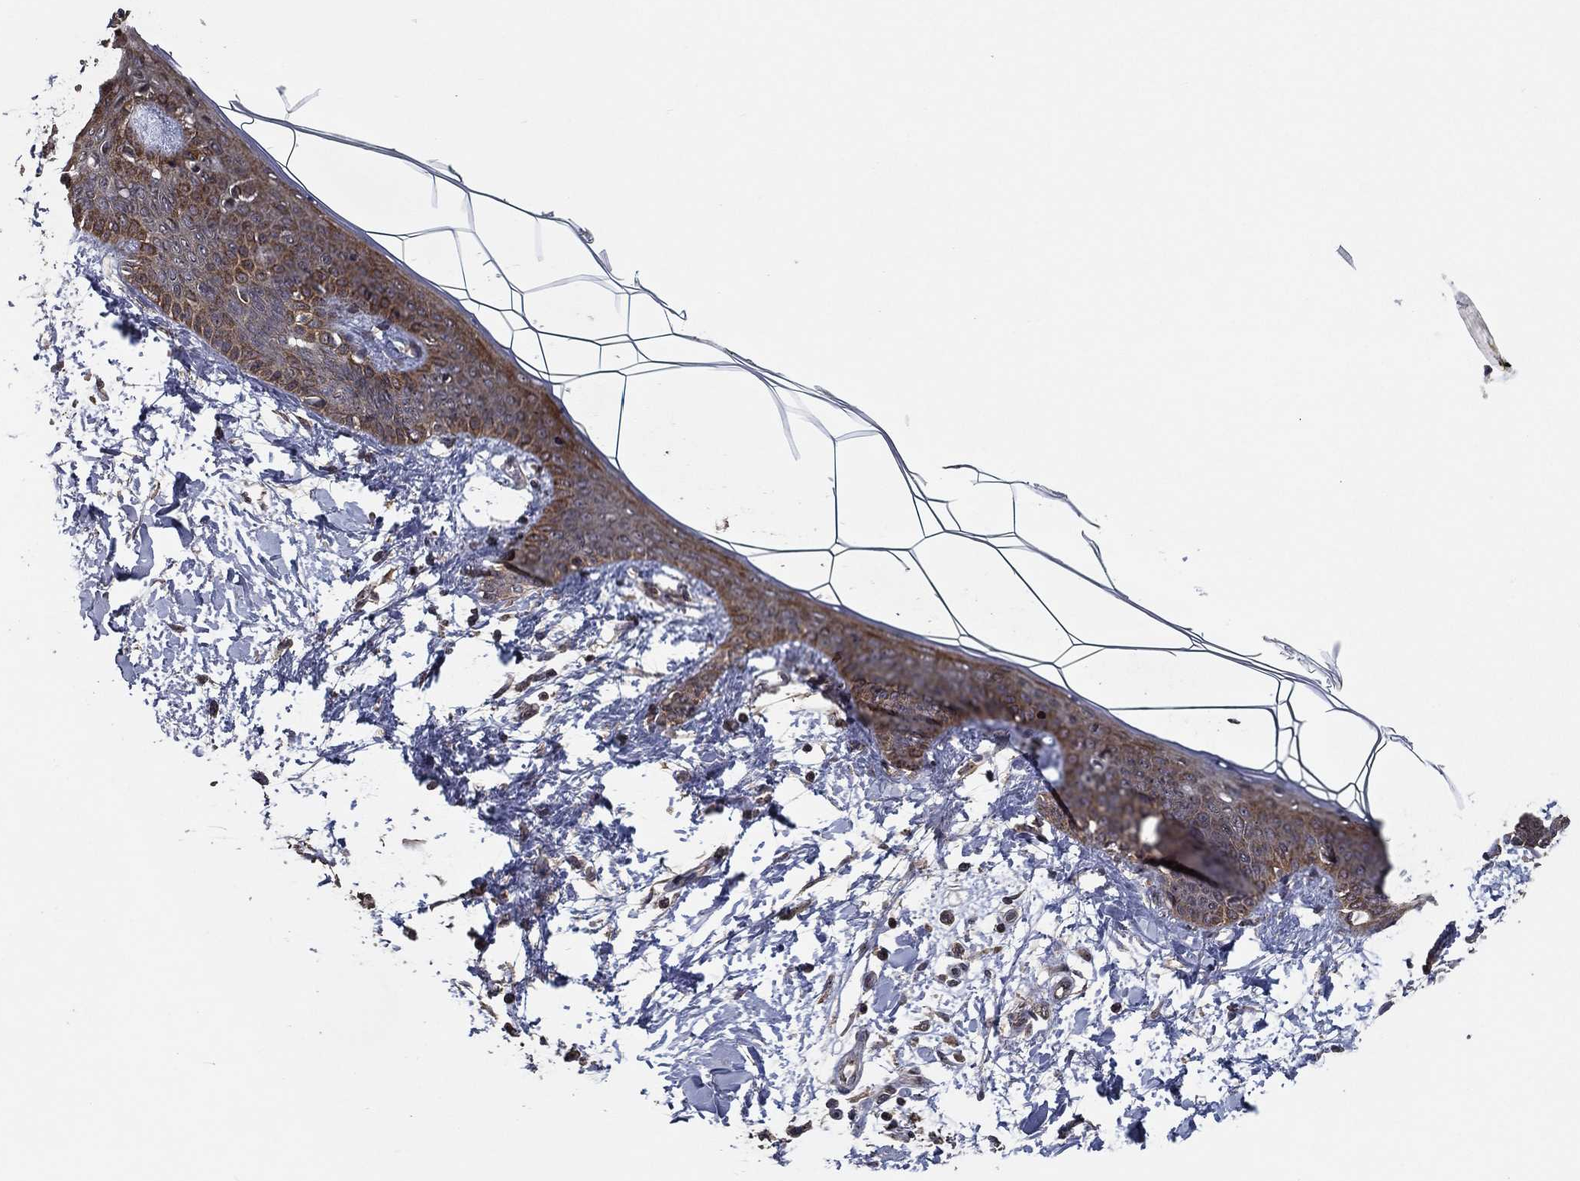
{"staining": {"intensity": "negative", "quantity": "none", "location": "none"}, "tissue": "skin", "cell_type": "Fibroblasts", "image_type": "normal", "snomed": [{"axis": "morphology", "description": "Normal tissue, NOS"}, {"axis": "topography", "description": "Skin"}], "caption": "This is an immunohistochemistry histopathology image of normal skin. There is no positivity in fibroblasts.", "gene": "PCNT", "patient": {"sex": "female", "age": 34}}